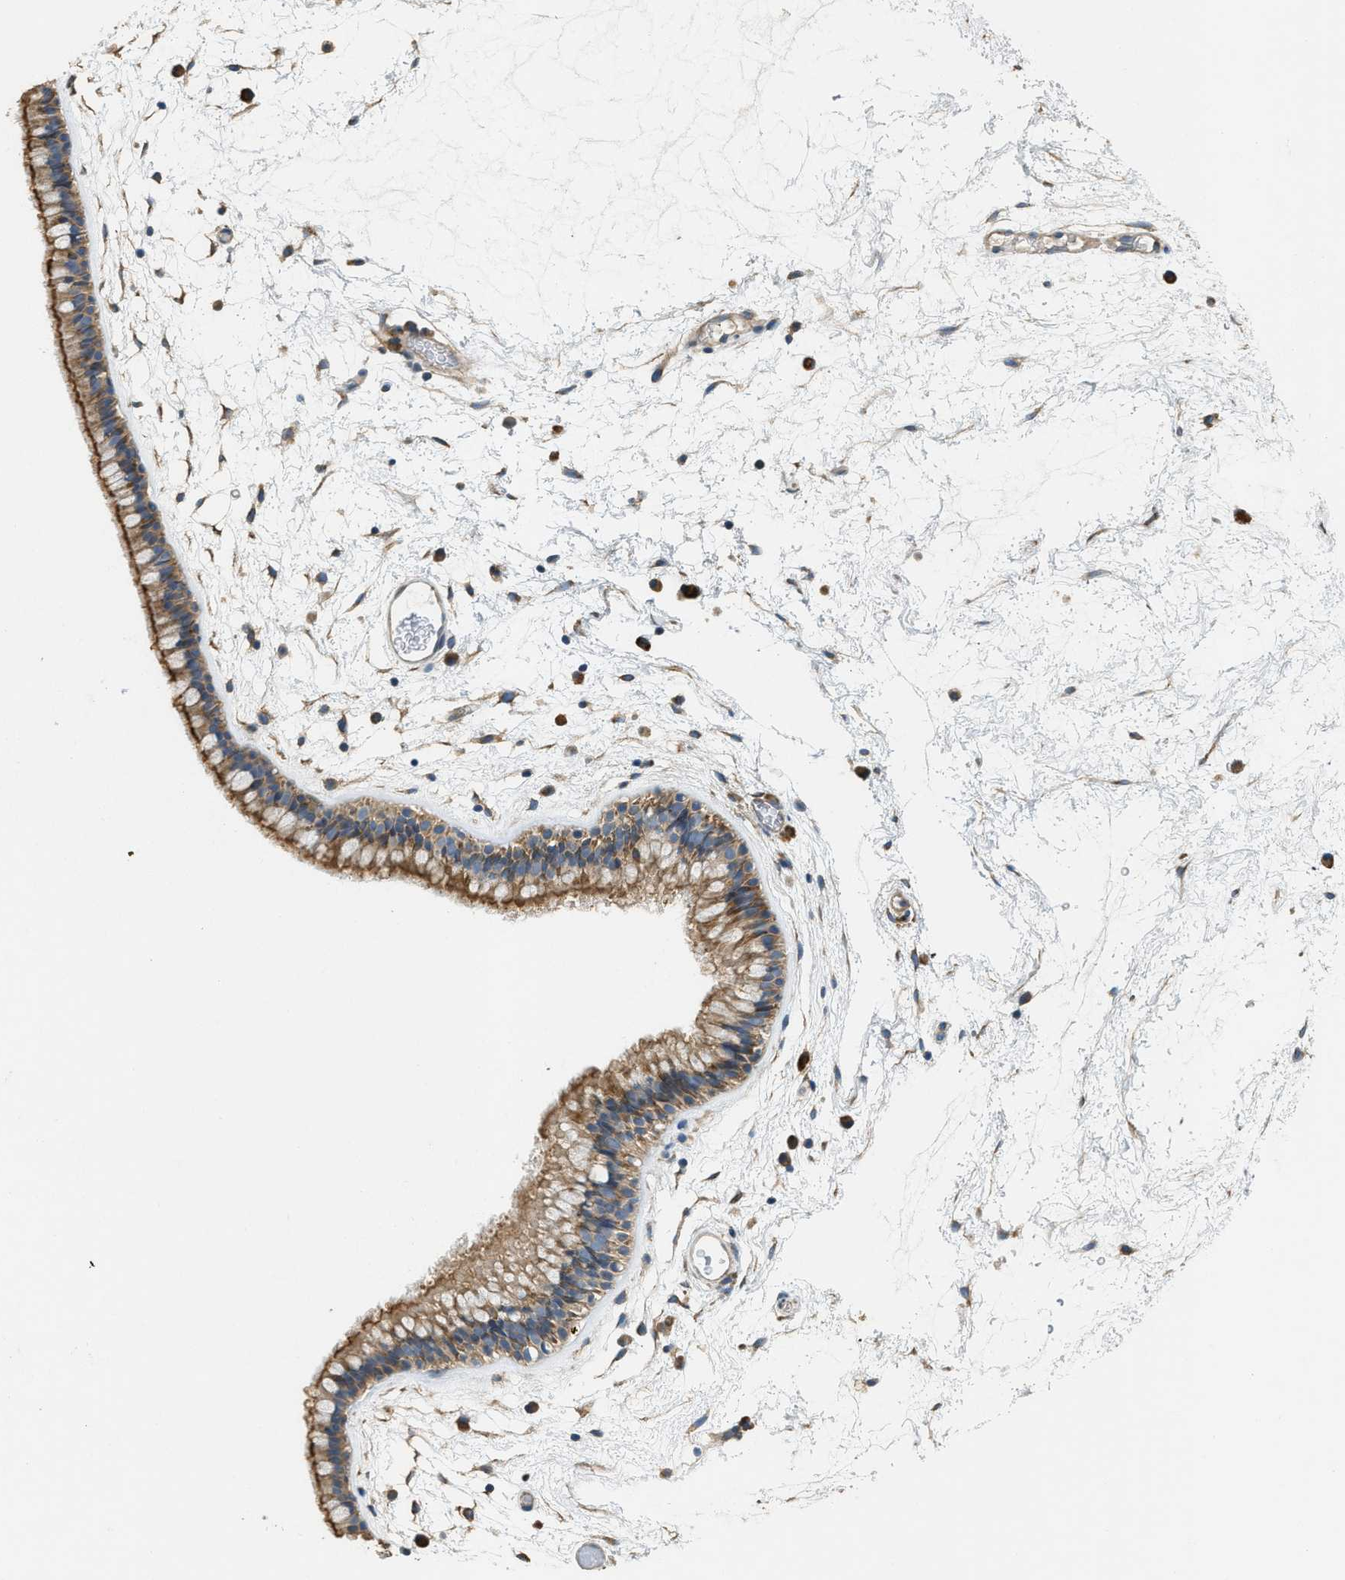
{"staining": {"intensity": "moderate", "quantity": ">75%", "location": "cytoplasmic/membranous"}, "tissue": "nasopharynx", "cell_type": "Respiratory epithelial cells", "image_type": "normal", "snomed": [{"axis": "morphology", "description": "Normal tissue, NOS"}, {"axis": "morphology", "description": "Inflammation, NOS"}, {"axis": "topography", "description": "Nasopharynx"}], "caption": "IHC staining of benign nasopharynx, which demonstrates medium levels of moderate cytoplasmic/membranous expression in approximately >75% of respiratory epithelial cells indicating moderate cytoplasmic/membranous protein expression. The staining was performed using DAB (brown) for protein detection and nuclei were counterstained in hematoxylin (blue).", "gene": "TMEM68", "patient": {"sex": "male", "age": 48}}